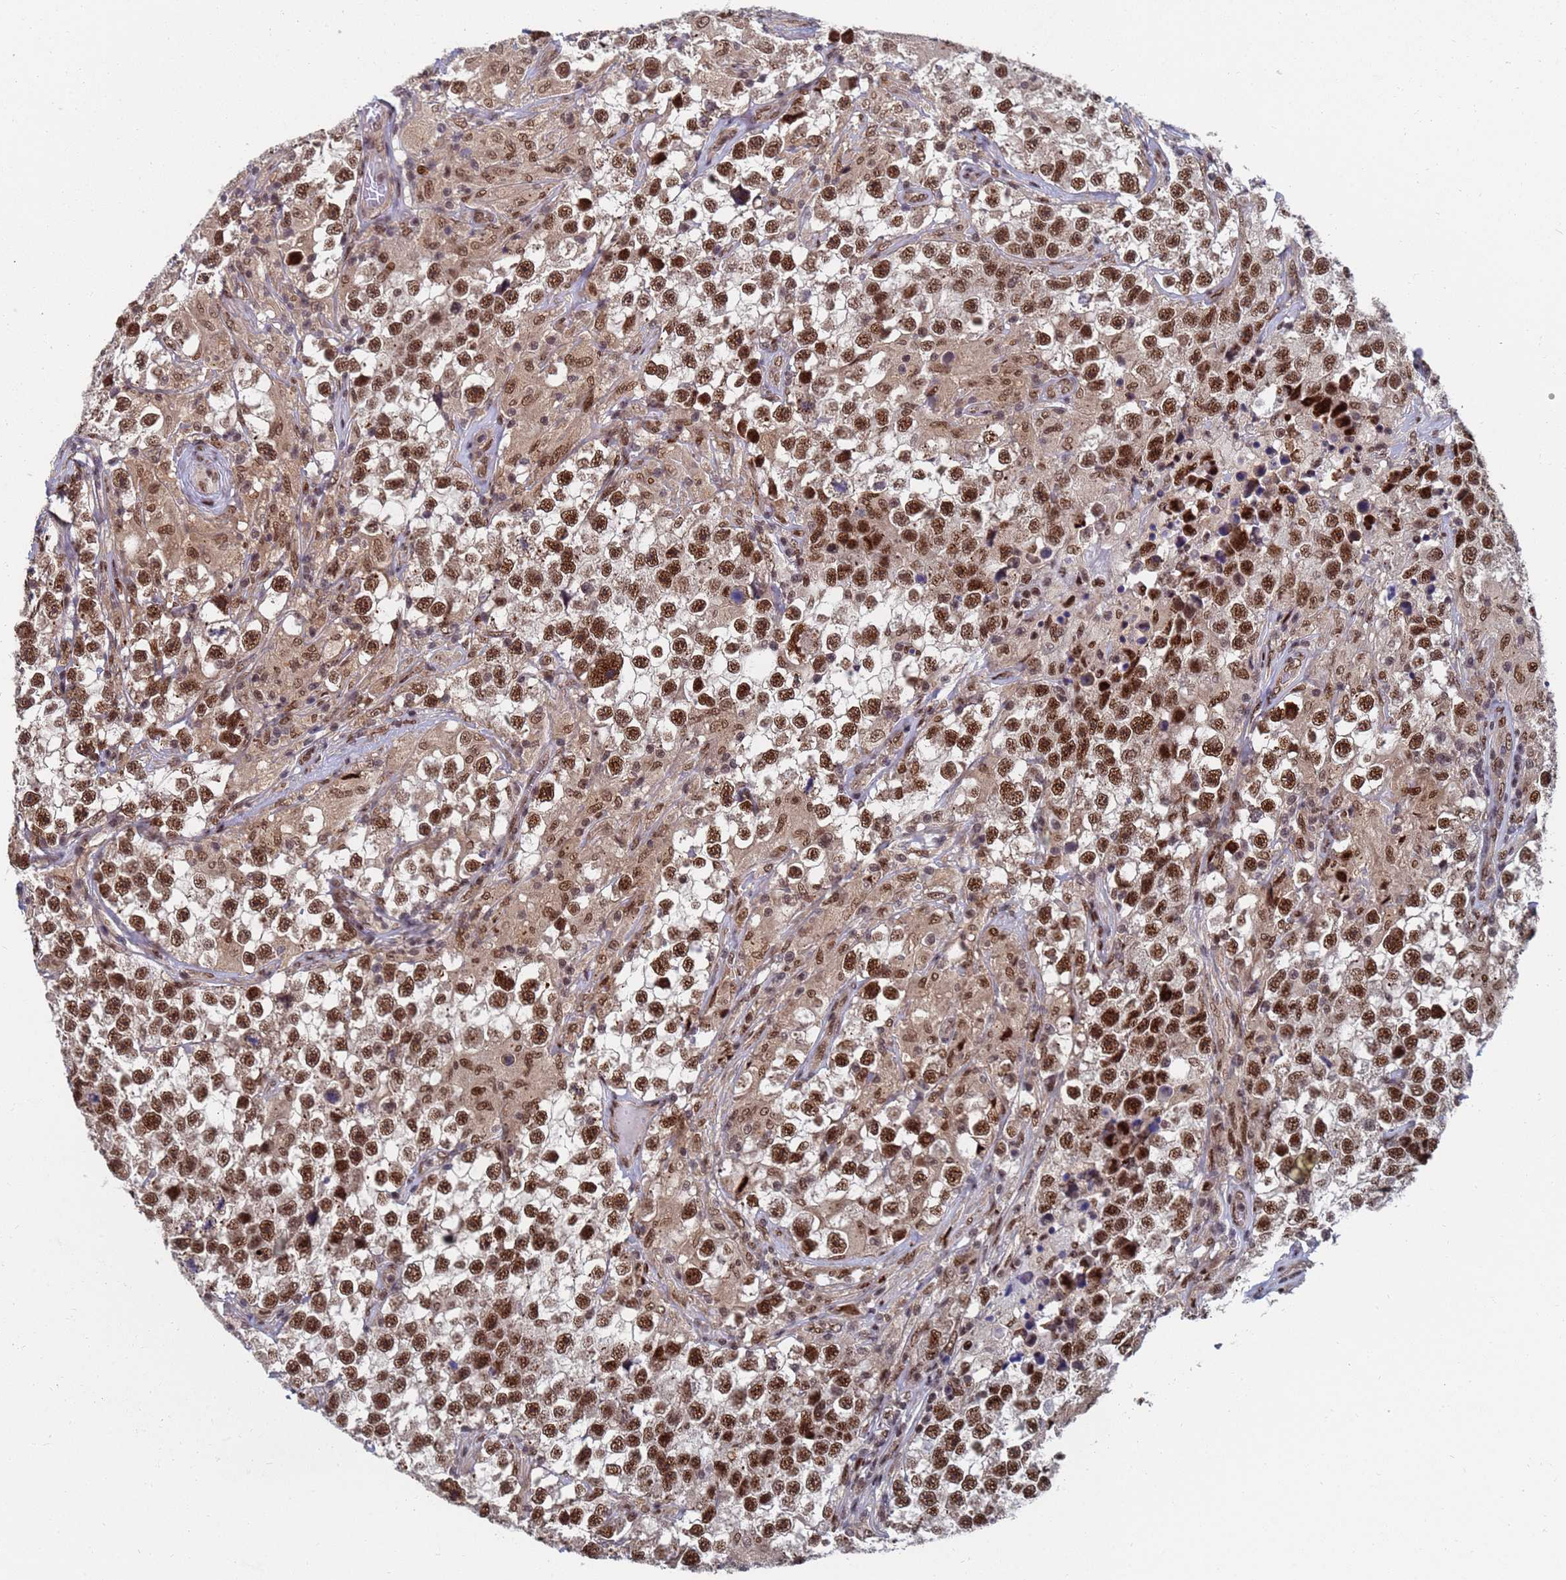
{"staining": {"intensity": "strong", "quantity": ">75%", "location": "nuclear"}, "tissue": "testis cancer", "cell_type": "Tumor cells", "image_type": "cancer", "snomed": [{"axis": "morphology", "description": "Seminoma, NOS"}, {"axis": "topography", "description": "Testis"}], "caption": "The micrograph exhibits staining of testis seminoma, revealing strong nuclear protein expression (brown color) within tumor cells.", "gene": "AP5Z1", "patient": {"sex": "male", "age": 46}}